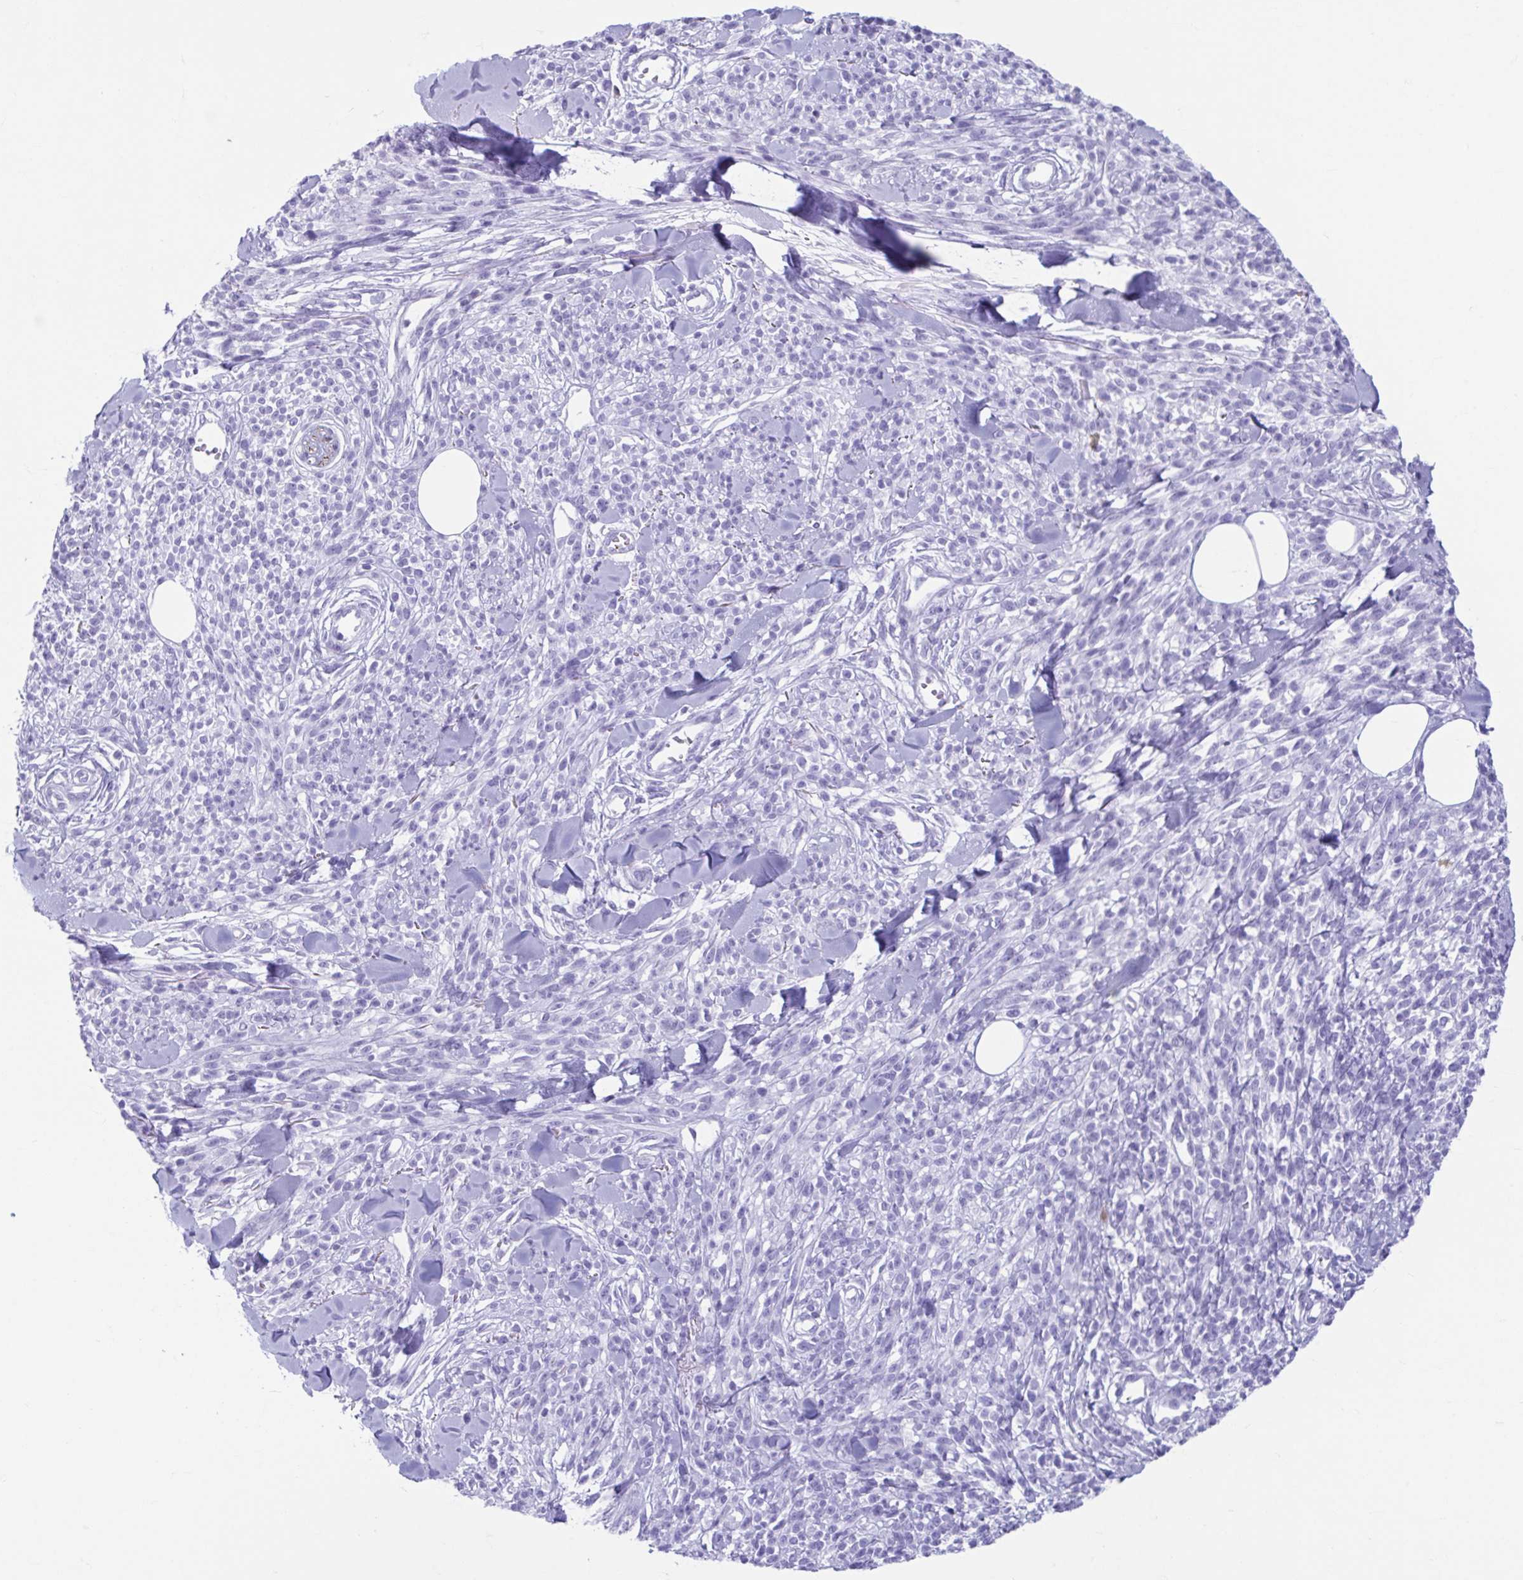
{"staining": {"intensity": "negative", "quantity": "none", "location": "none"}, "tissue": "melanoma", "cell_type": "Tumor cells", "image_type": "cancer", "snomed": [{"axis": "morphology", "description": "Malignant melanoma, NOS"}, {"axis": "topography", "description": "Skin"}, {"axis": "topography", "description": "Skin of trunk"}], "caption": "Image shows no significant protein expression in tumor cells of malignant melanoma.", "gene": "TCEAL3", "patient": {"sex": "male", "age": 74}}